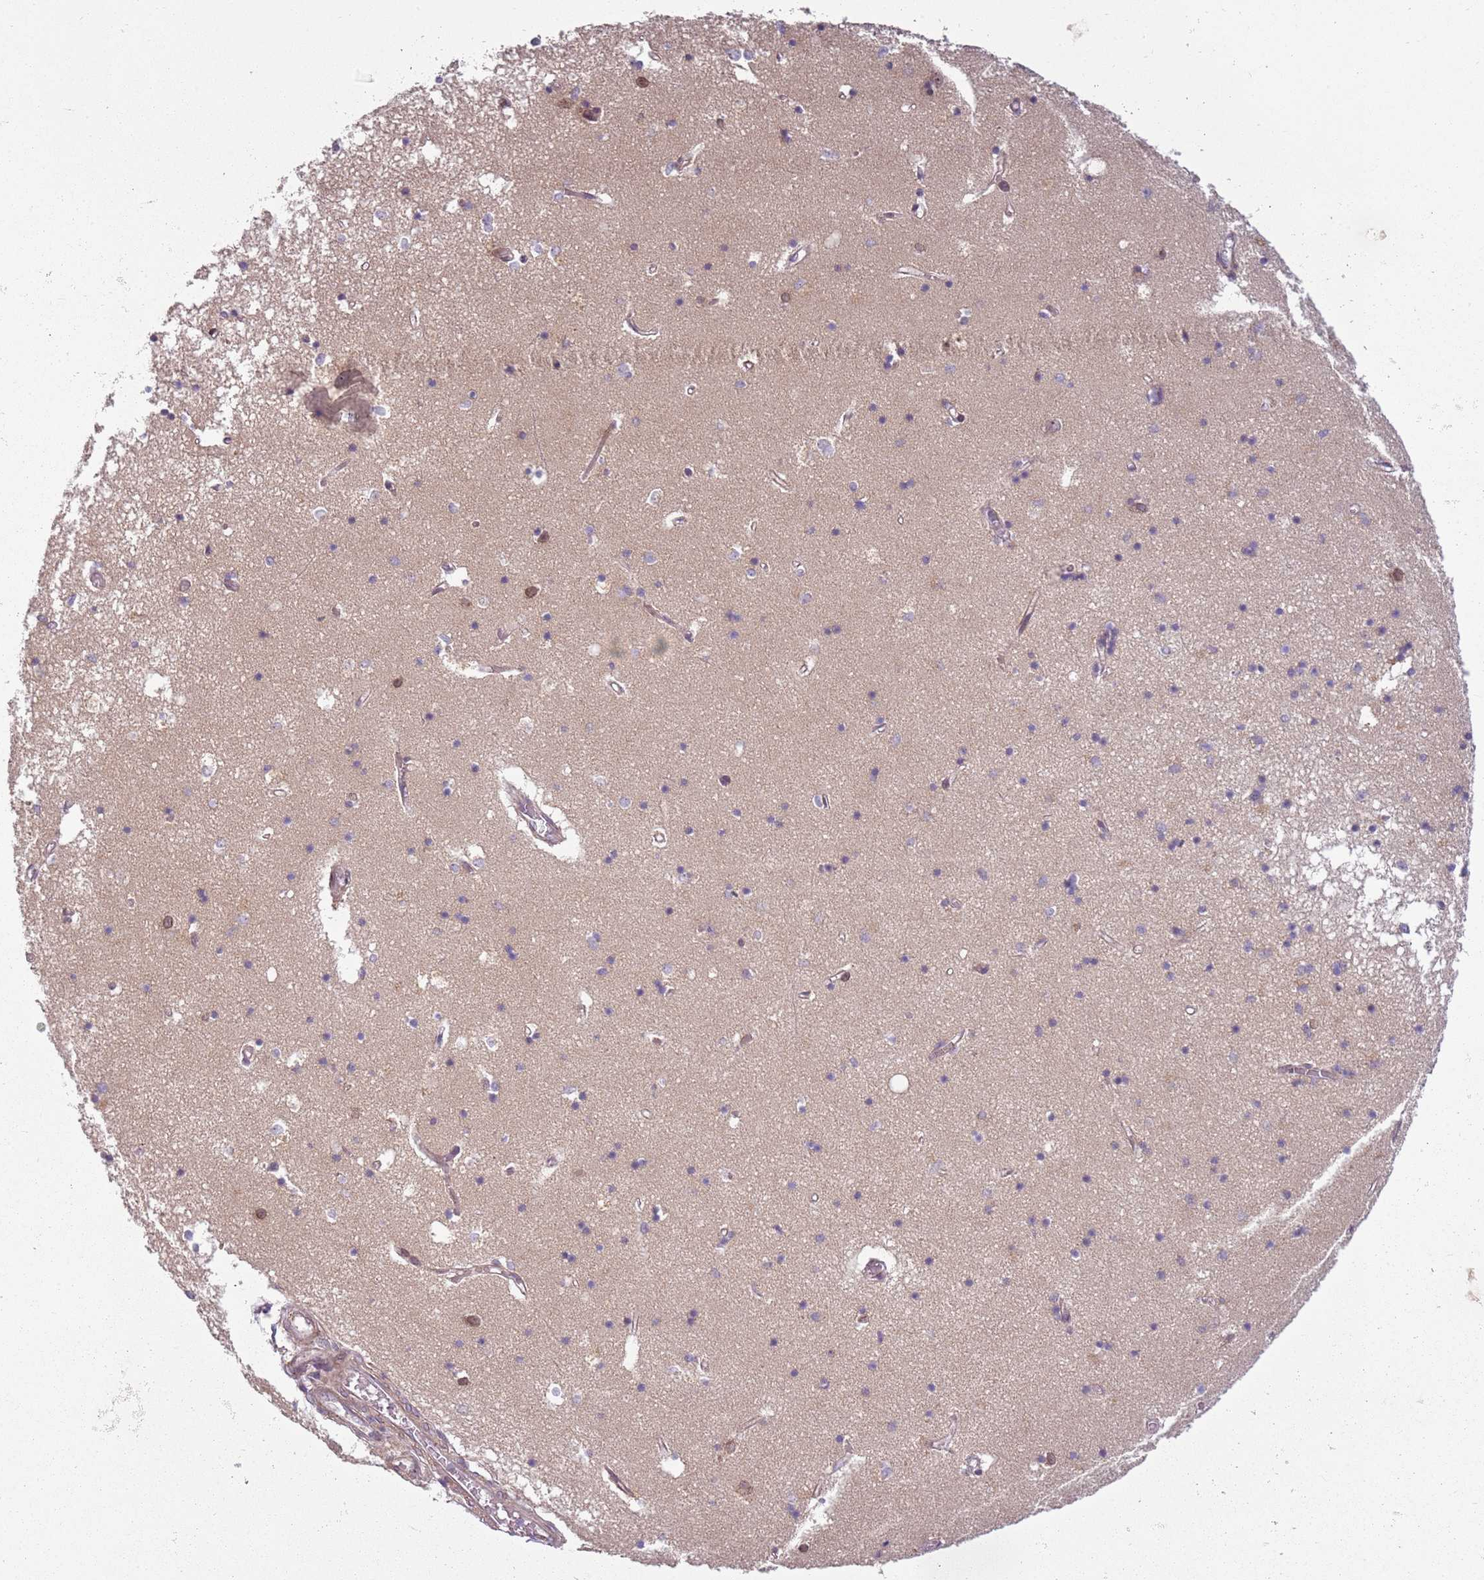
{"staining": {"intensity": "negative", "quantity": "none", "location": "none"}, "tissue": "hippocampus", "cell_type": "Glial cells", "image_type": "normal", "snomed": [{"axis": "morphology", "description": "Normal tissue, NOS"}, {"axis": "topography", "description": "Hippocampus"}], "caption": "Immunohistochemistry image of unremarkable hippocampus: human hippocampus stained with DAB (3,3'-diaminobenzidine) shows no significant protein positivity in glial cells.", "gene": "CHURC1", "patient": {"sex": "male", "age": 70}}